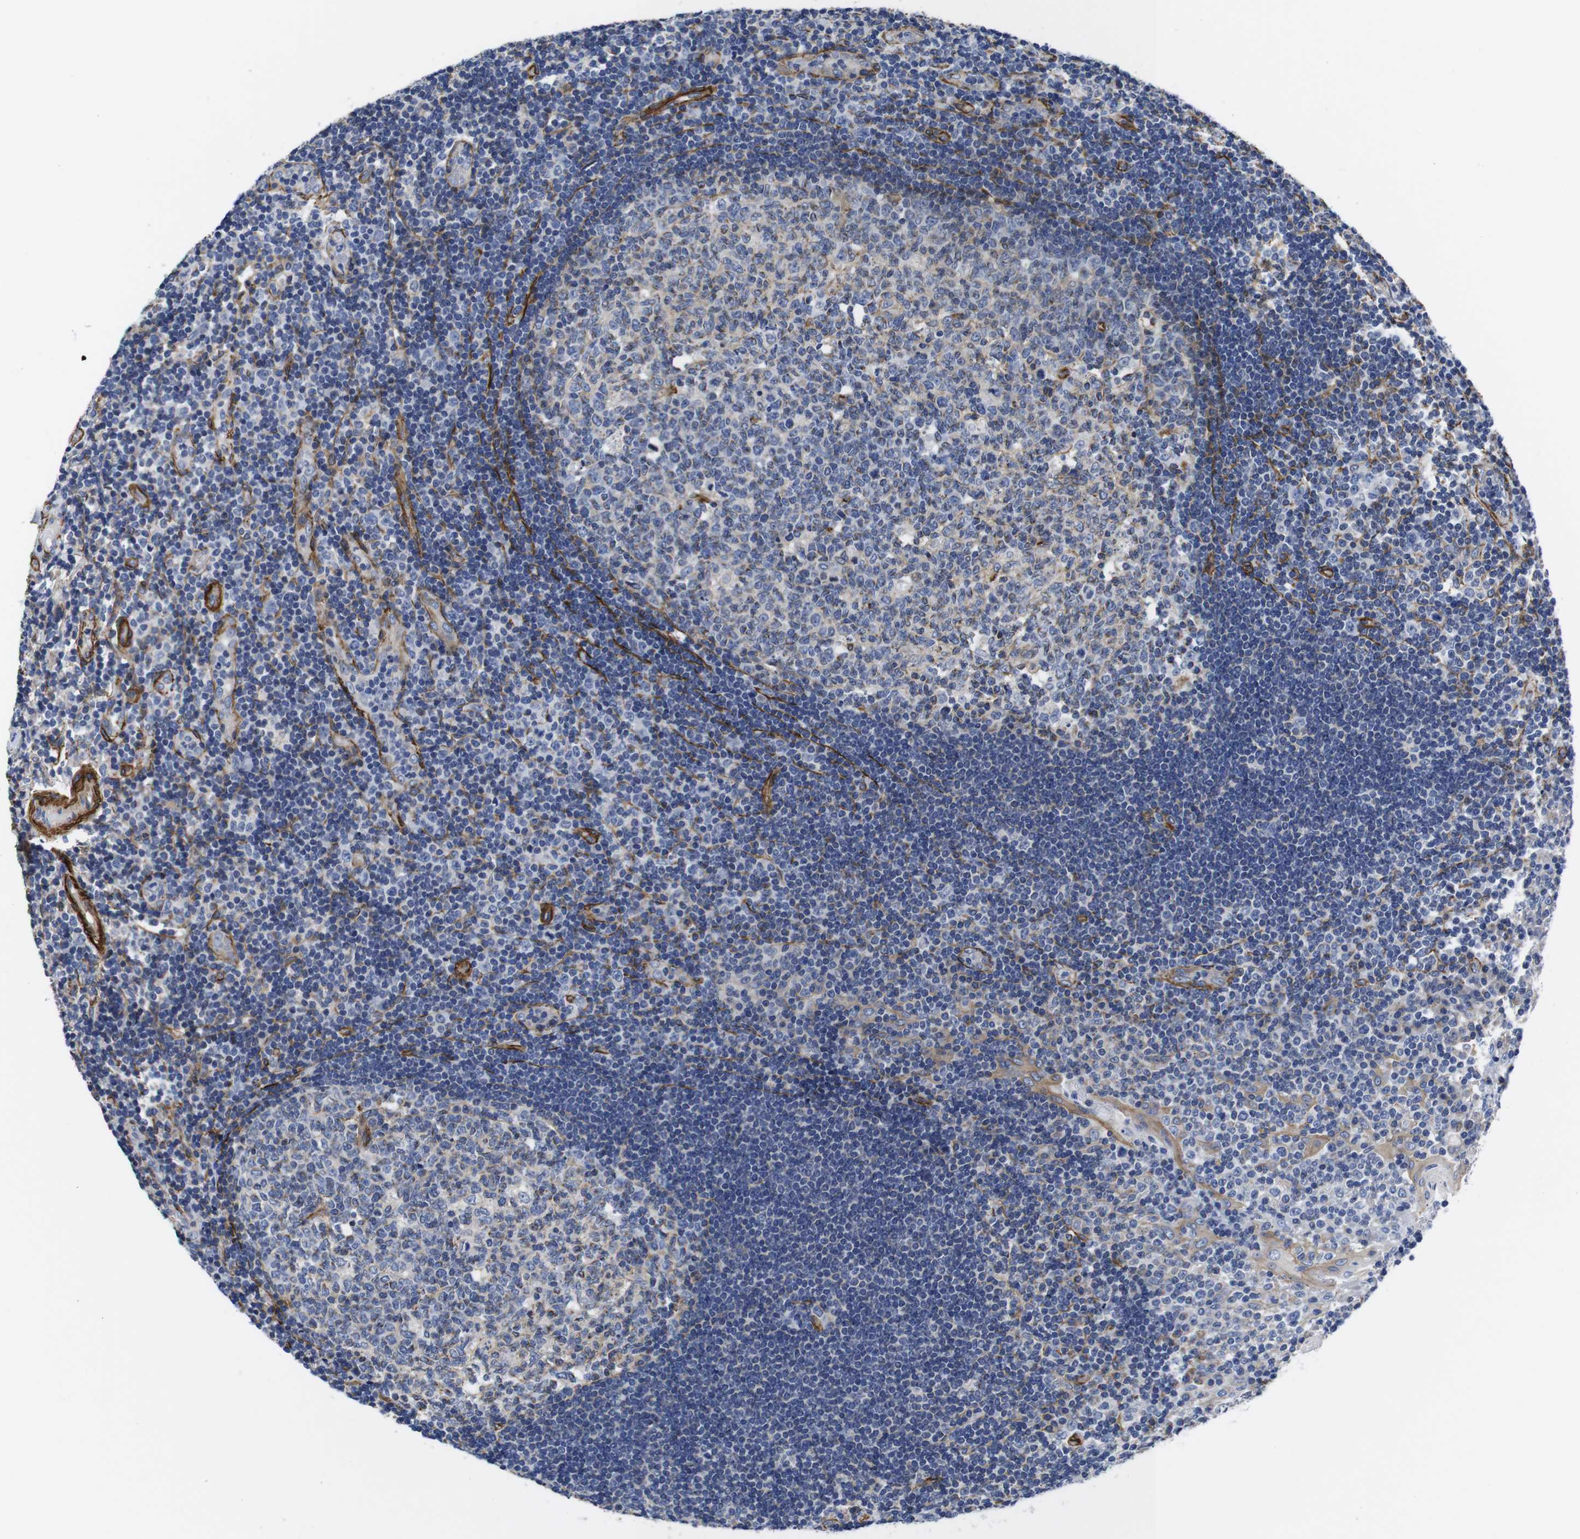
{"staining": {"intensity": "moderate", "quantity": "<25%", "location": "cytoplasmic/membranous"}, "tissue": "tonsil", "cell_type": "Germinal center cells", "image_type": "normal", "snomed": [{"axis": "morphology", "description": "Normal tissue, NOS"}, {"axis": "topography", "description": "Tonsil"}], "caption": "Protein positivity by IHC exhibits moderate cytoplasmic/membranous positivity in about <25% of germinal center cells in benign tonsil.", "gene": "WNT10A", "patient": {"sex": "female", "age": 40}}